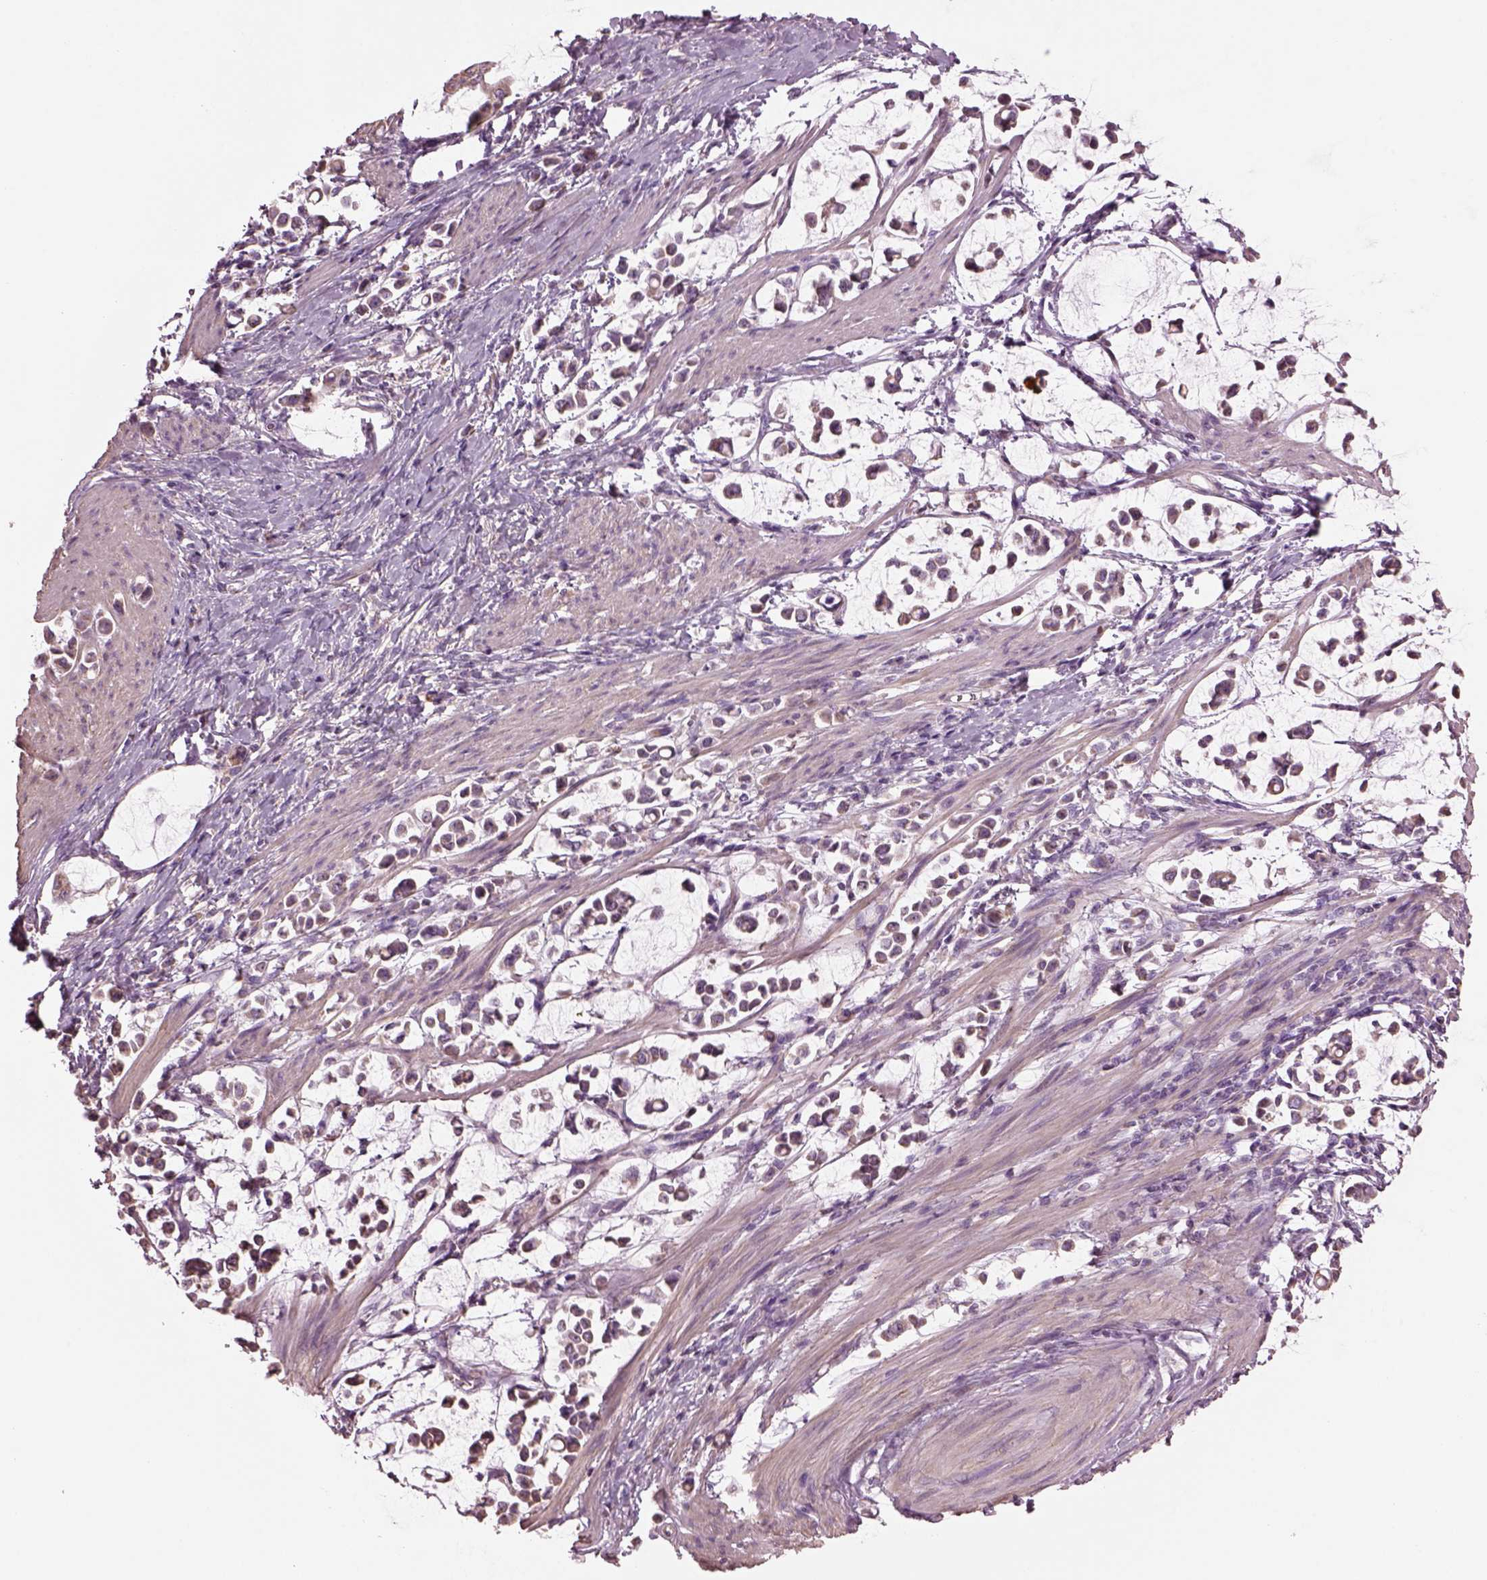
{"staining": {"intensity": "negative", "quantity": "none", "location": "none"}, "tissue": "stomach cancer", "cell_type": "Tumor cells", "image_type": "cancer", "snomed": [{"axis": "morphology", "description": "Adenocarcinoma, NOS"}, {"axis": "topography", "description": "Stomach"}], "caption": "High power microscopy micrograph of an immunohistochemistry (IHC) photomicrograph of stomach adenocarcinoma, revealing no significant positivity in tumor cells.", "gene": "SPATA7", "patient": {"sex": "male", "age": 82}}